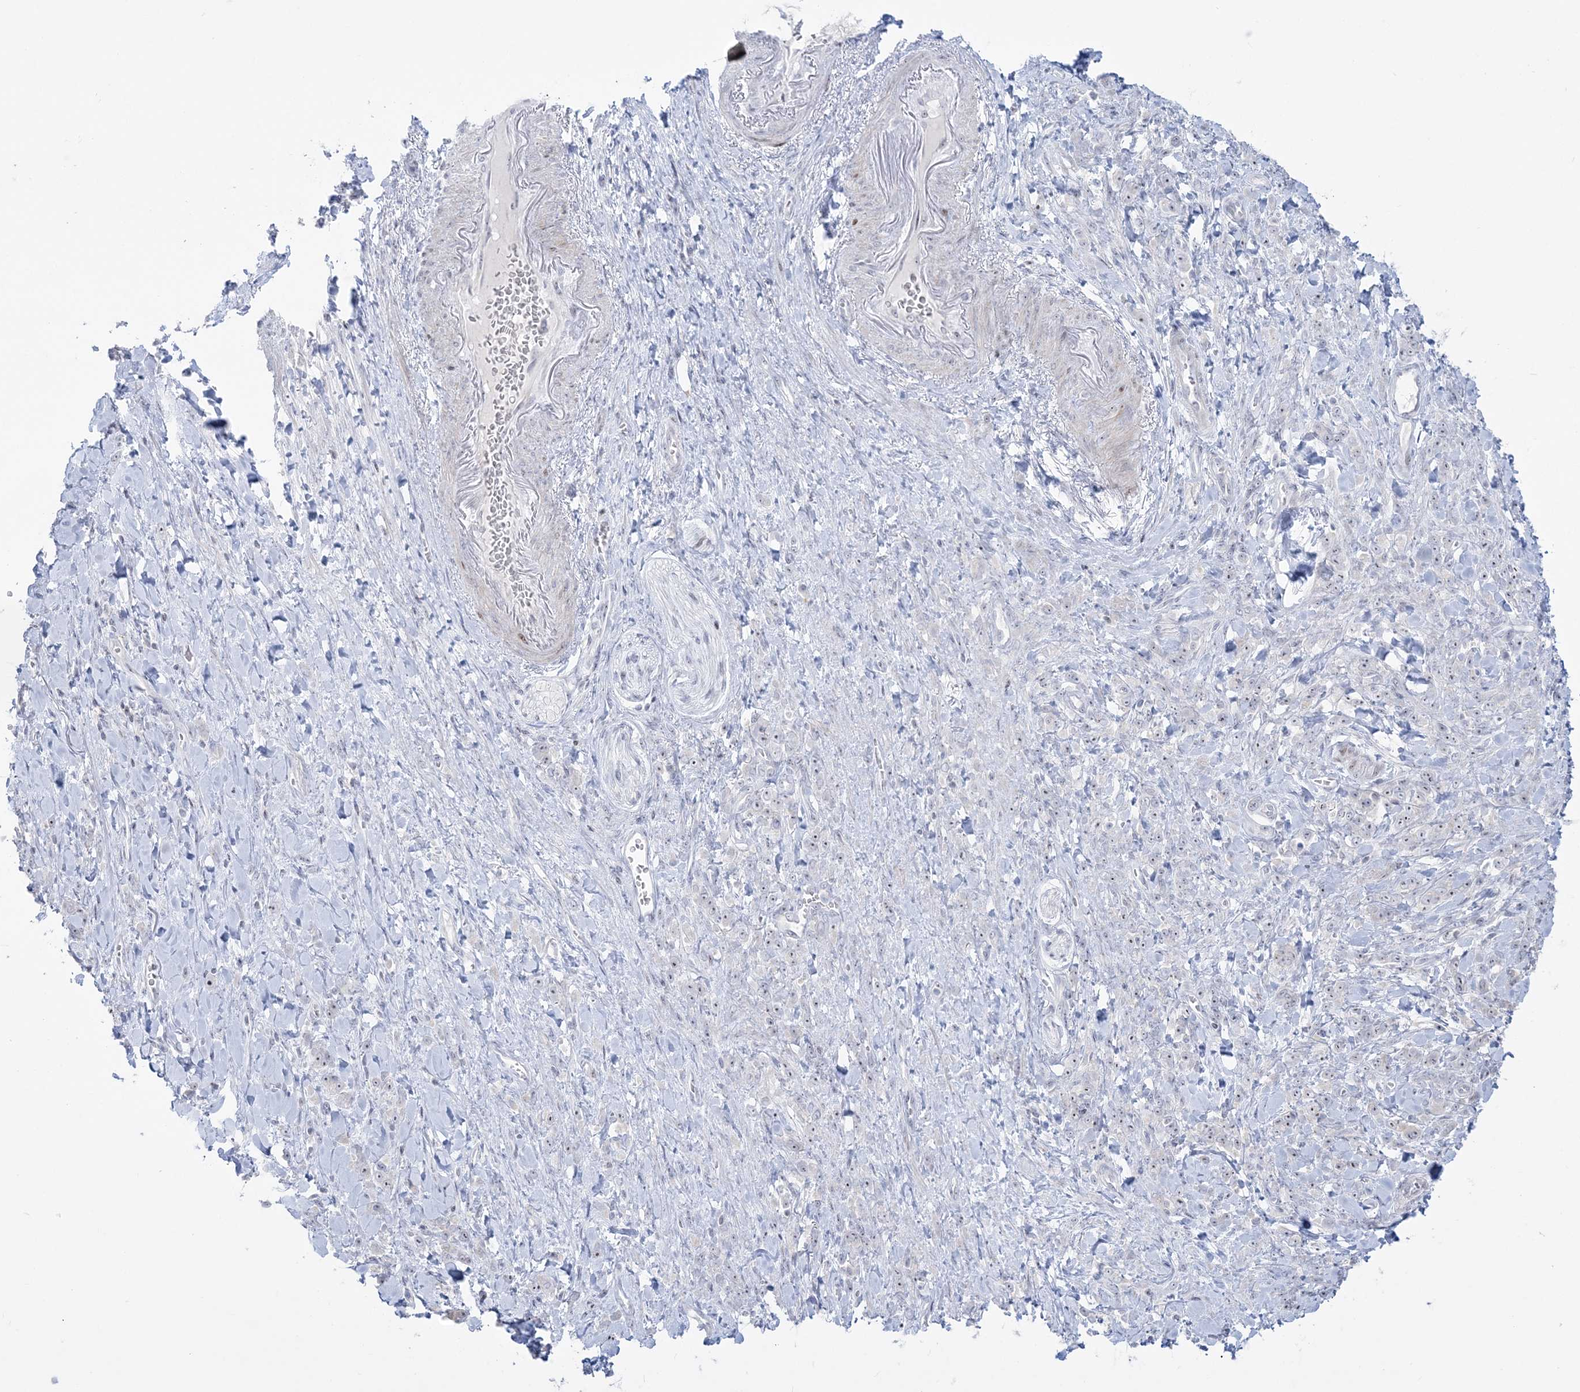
{"staining": {"intensity": "negative", "quantity": "none", "location": "none"}, "tissue": "stomach cancer", "cell_type": "Tumor cells", "image_type": "cancer", "snomed": [{"axis": "morphology", "description": "Normal tissue, NOS"}, {"axis": "morphology", "description": "Adenocarcinoma, NOS"}, {"axis": "topography", "description": "Stomach"}], "caption": "There is no significant positivity in tumor cells of stomach adenocarcinoma. The staining was performed using DAB to visualize the protein expression in brown, while the nuclei were stained in blue with hematoxylin (Magnification: 20x).", "gene": "SH3BP4", "patient": {"sex": "male", "age": 82}}